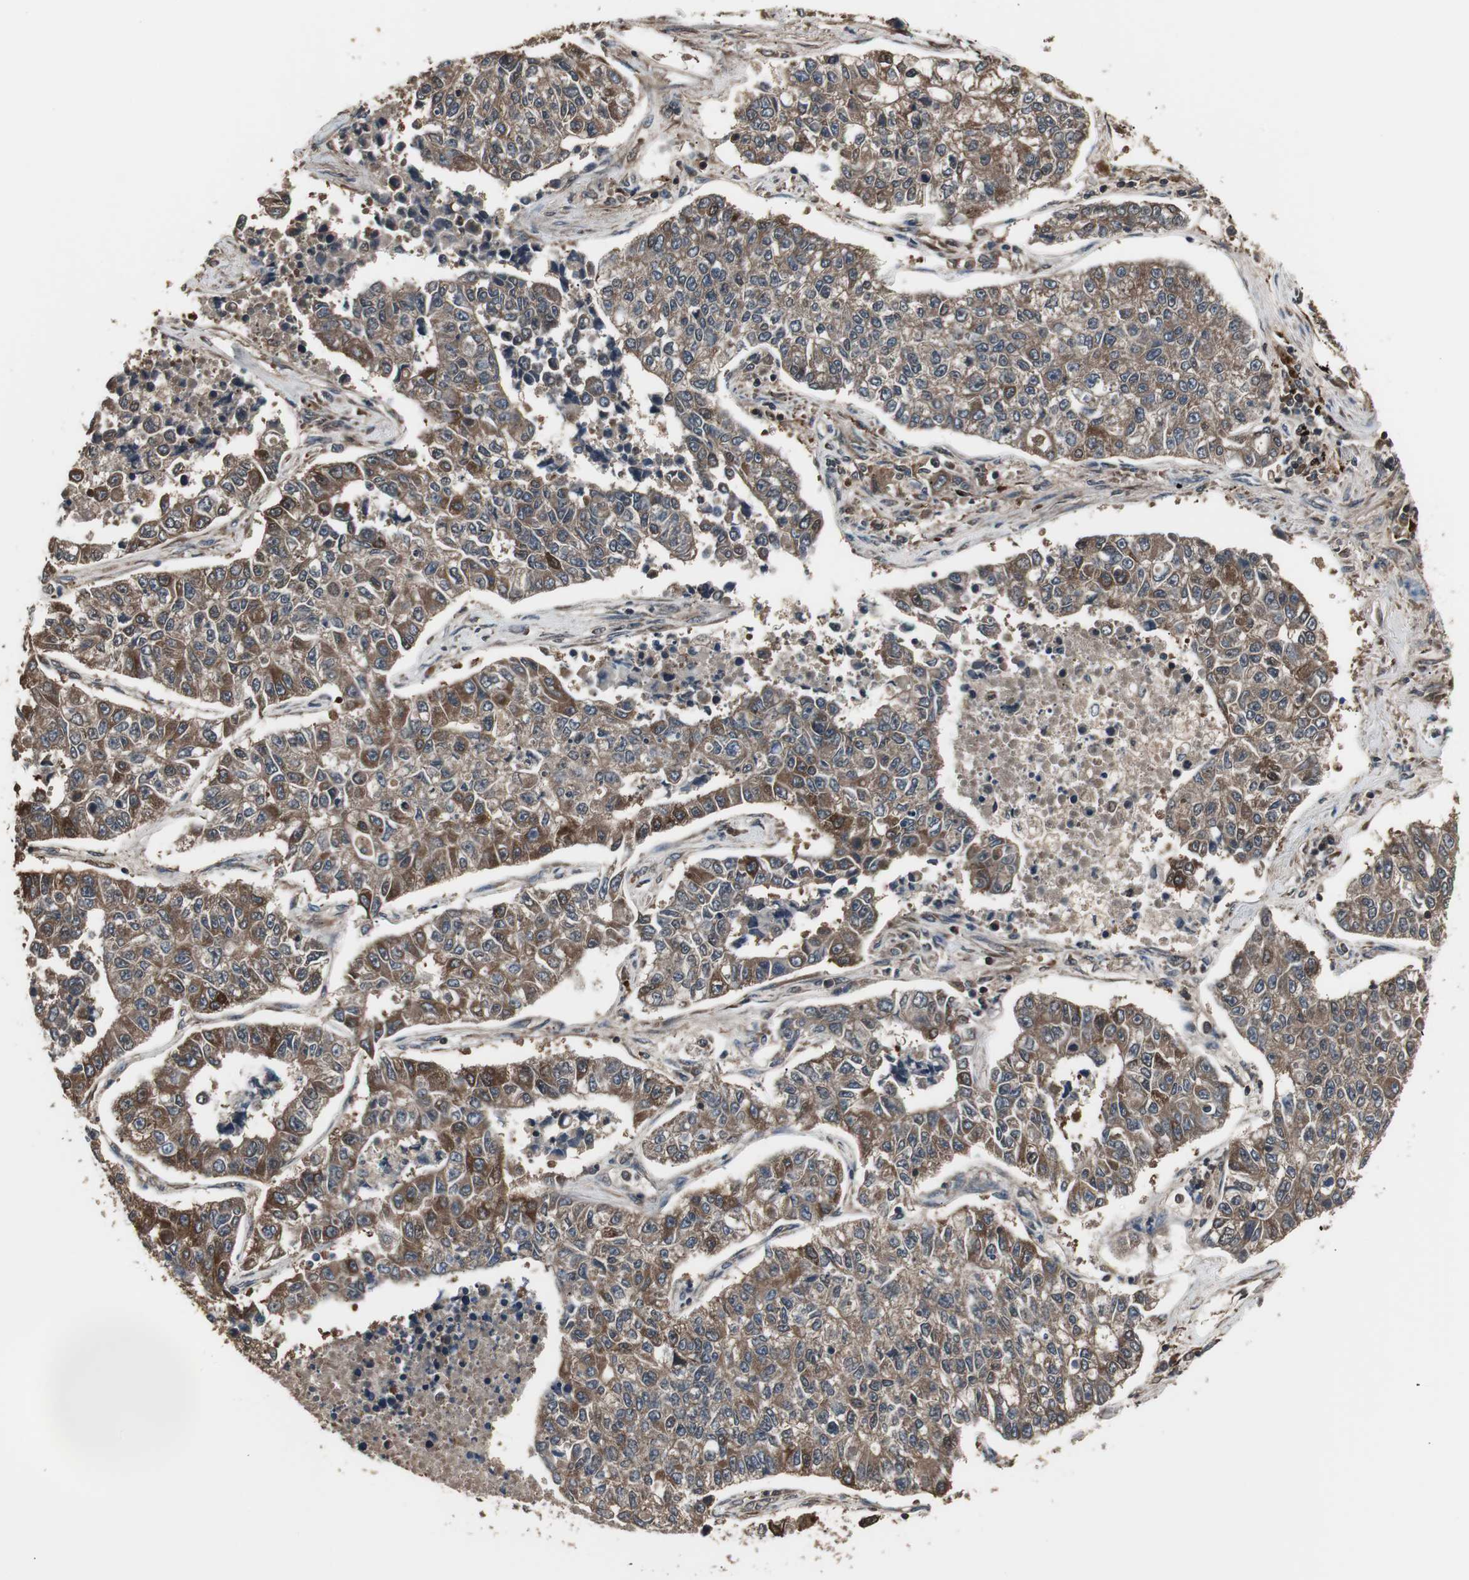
{"staining": {"intensity": "moderate", "quantity": ">75%", "location": "cytoplasmic/membranous"}, "tissue": "lung cancer", "cell_type": "Tumor cells", "image_type": "cancer", "snomed": [{"axis": "morphology", "description": "Adenocarcinoma, NOS"}, {"axis": "topography", "description": "Lung"}], "caption": "Human lung adenocarcinoma stained for a protein (brown) reveals moderate cytoplasmic/membranous positive staining in about >75% of tumor cells.", "gene": "CAPNS1", "patient": {"sex": "male", "age": 49}}